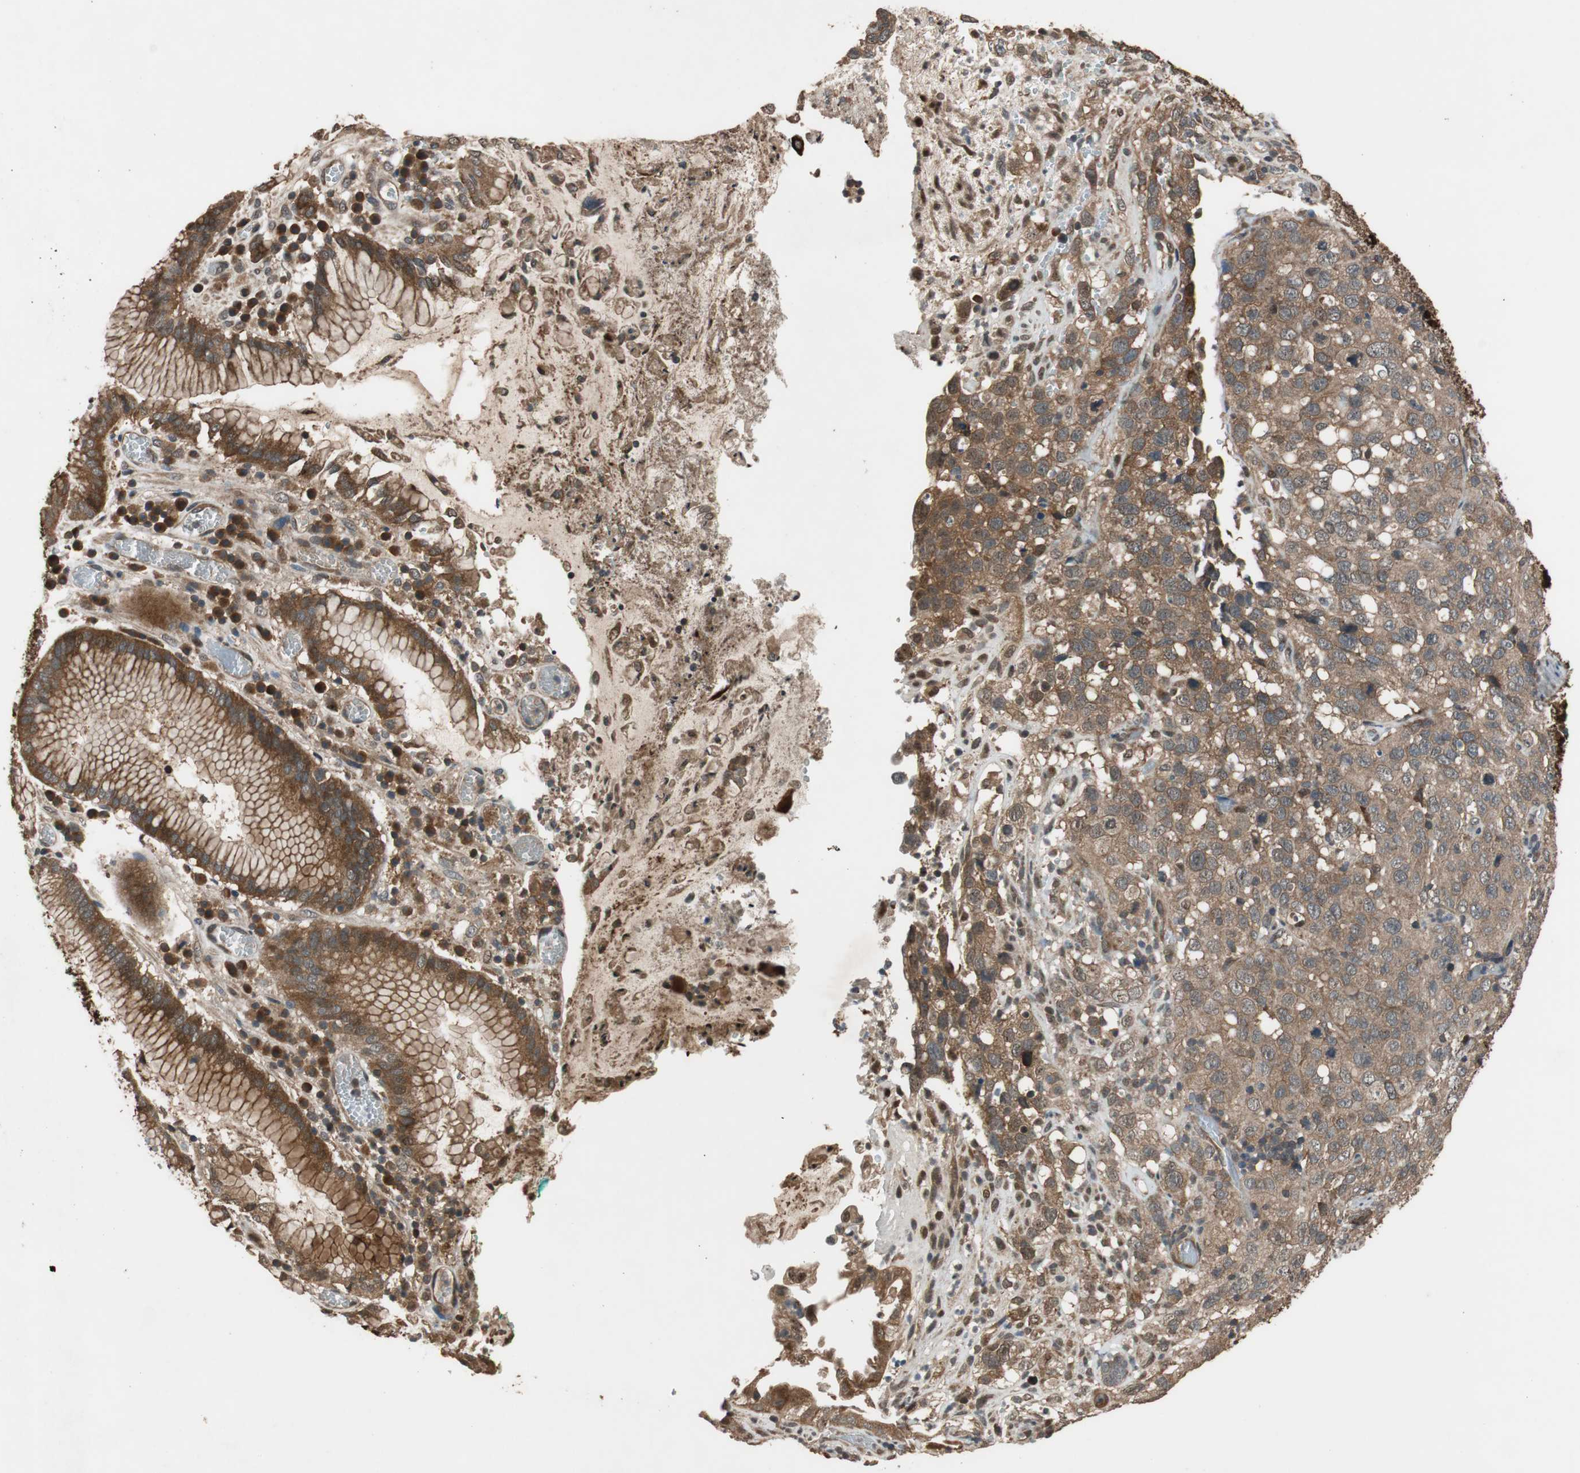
{"staining": {"intensity": "strong", "quantity": ">75%", "location": "cytoplasmic/membranous"}, "tissue": "stomach cancer", "cell_type": "Tumor cells", "image_type": "cancer", "snomed": [{"axis": "morphology", "description": "Normal tissue, NOS"}, {"axis": "morphology", "description": "Adenocarcinoma, NOS"}, {"axis": "topography", "description": "Stomach"}], "caption": "About >75% of tumor cells in stomach cancer (adenocarcinoma) reveal strong cytoplasmic/membranous protein positivity as visualized by brown immunohistochemical staining.", "gene": "TMEM230", "patient": {"sex": "male", "age": 48}}